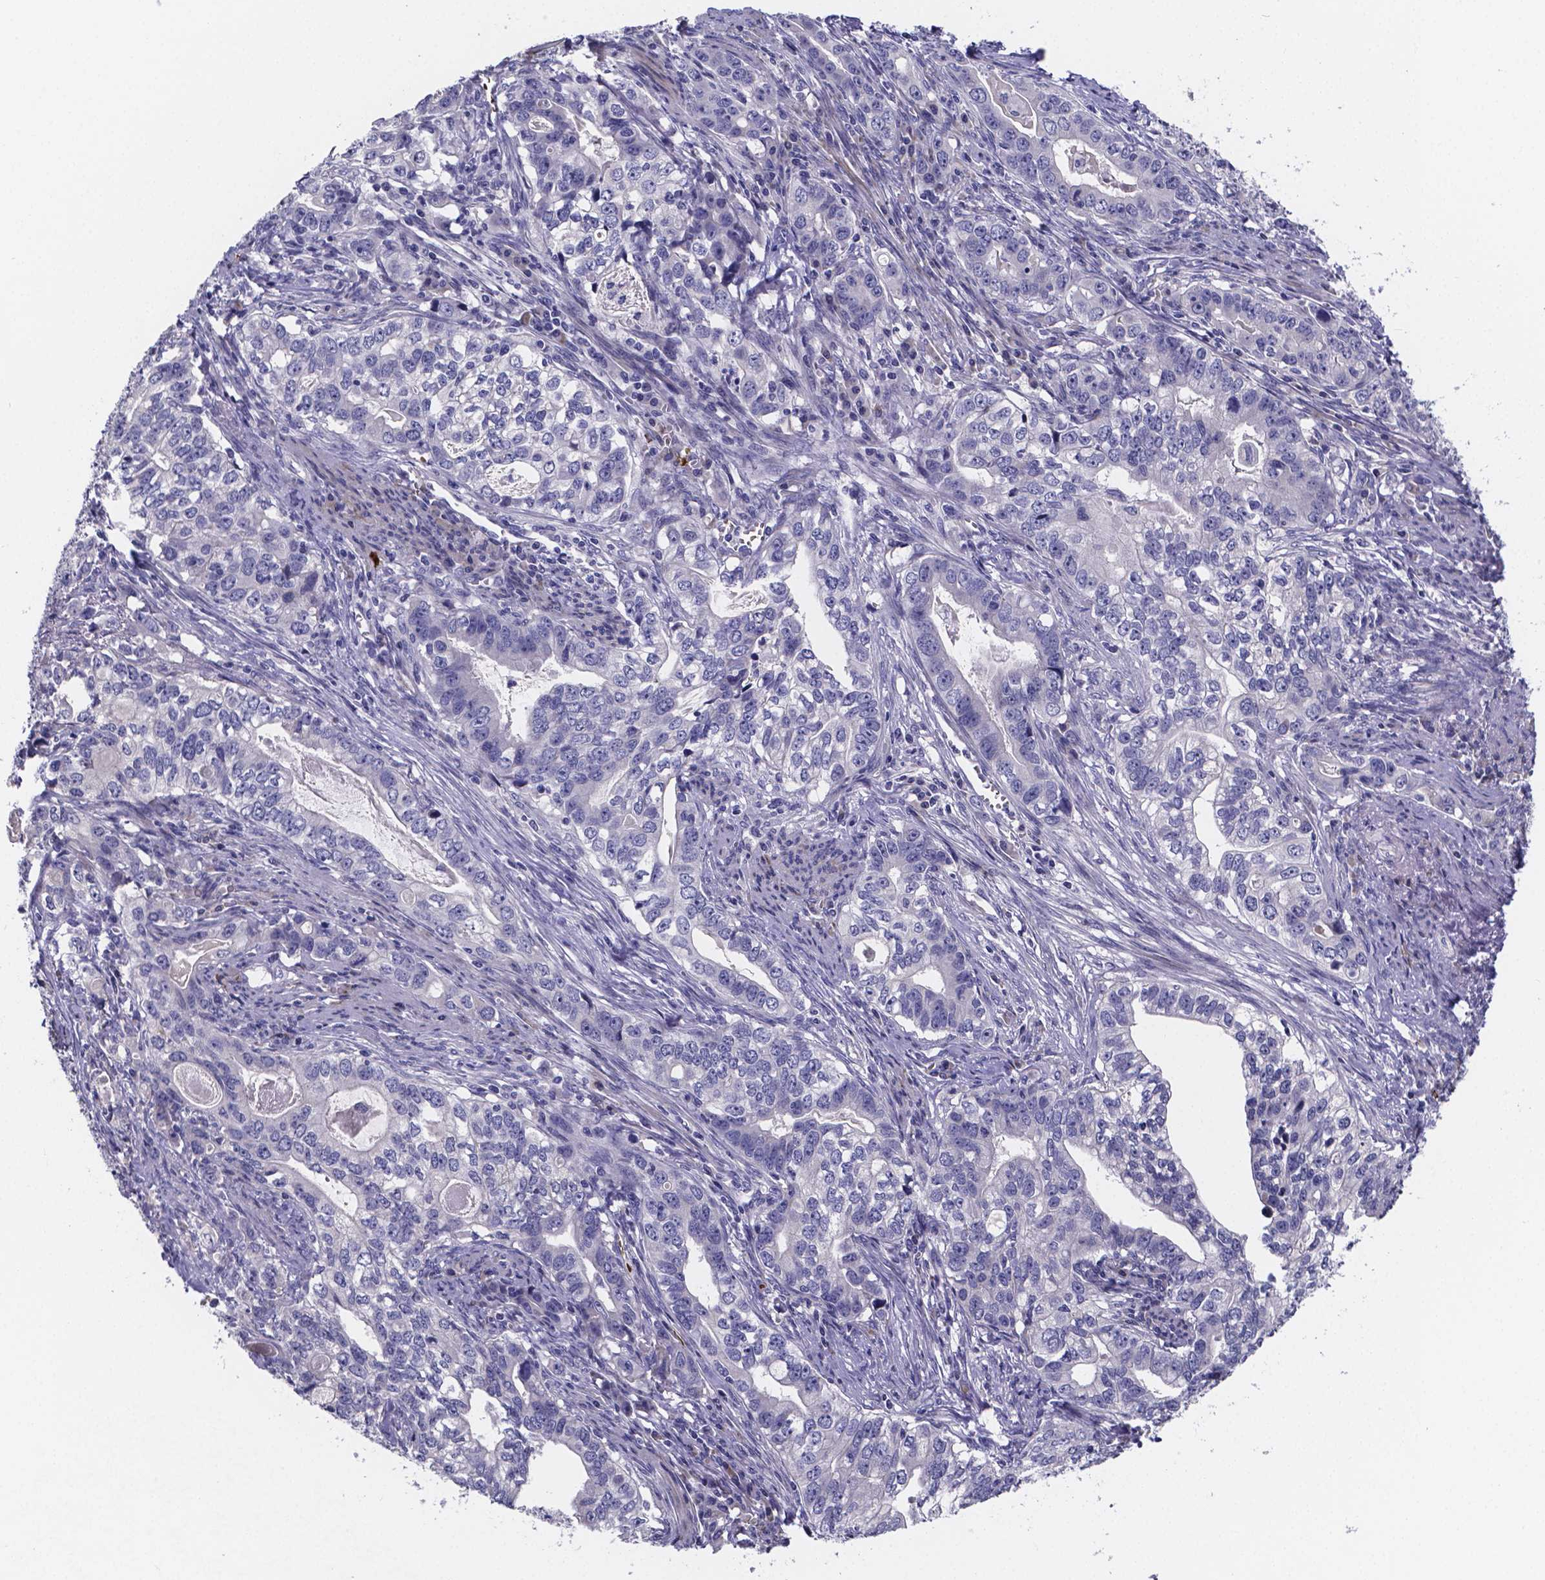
{"staining": {"intensity": "negative", "quantity": "none", "location": "none"}, "tissue": "stomach cancer", "cell_type": "Tumor cells", "image_type": "cancer", "snomed": [{"axis": "morphology", "description": "Adenocarcinoma, NOS"}, {"axis": "topography", "description": "Stomach, lower"}], "caption": "Protein analysis of stomach adenocarcinoma exhibits no significant positivity in tumor cells.", "gene": "GABRA3", "patient": {"sex": "female", "age": 72}}